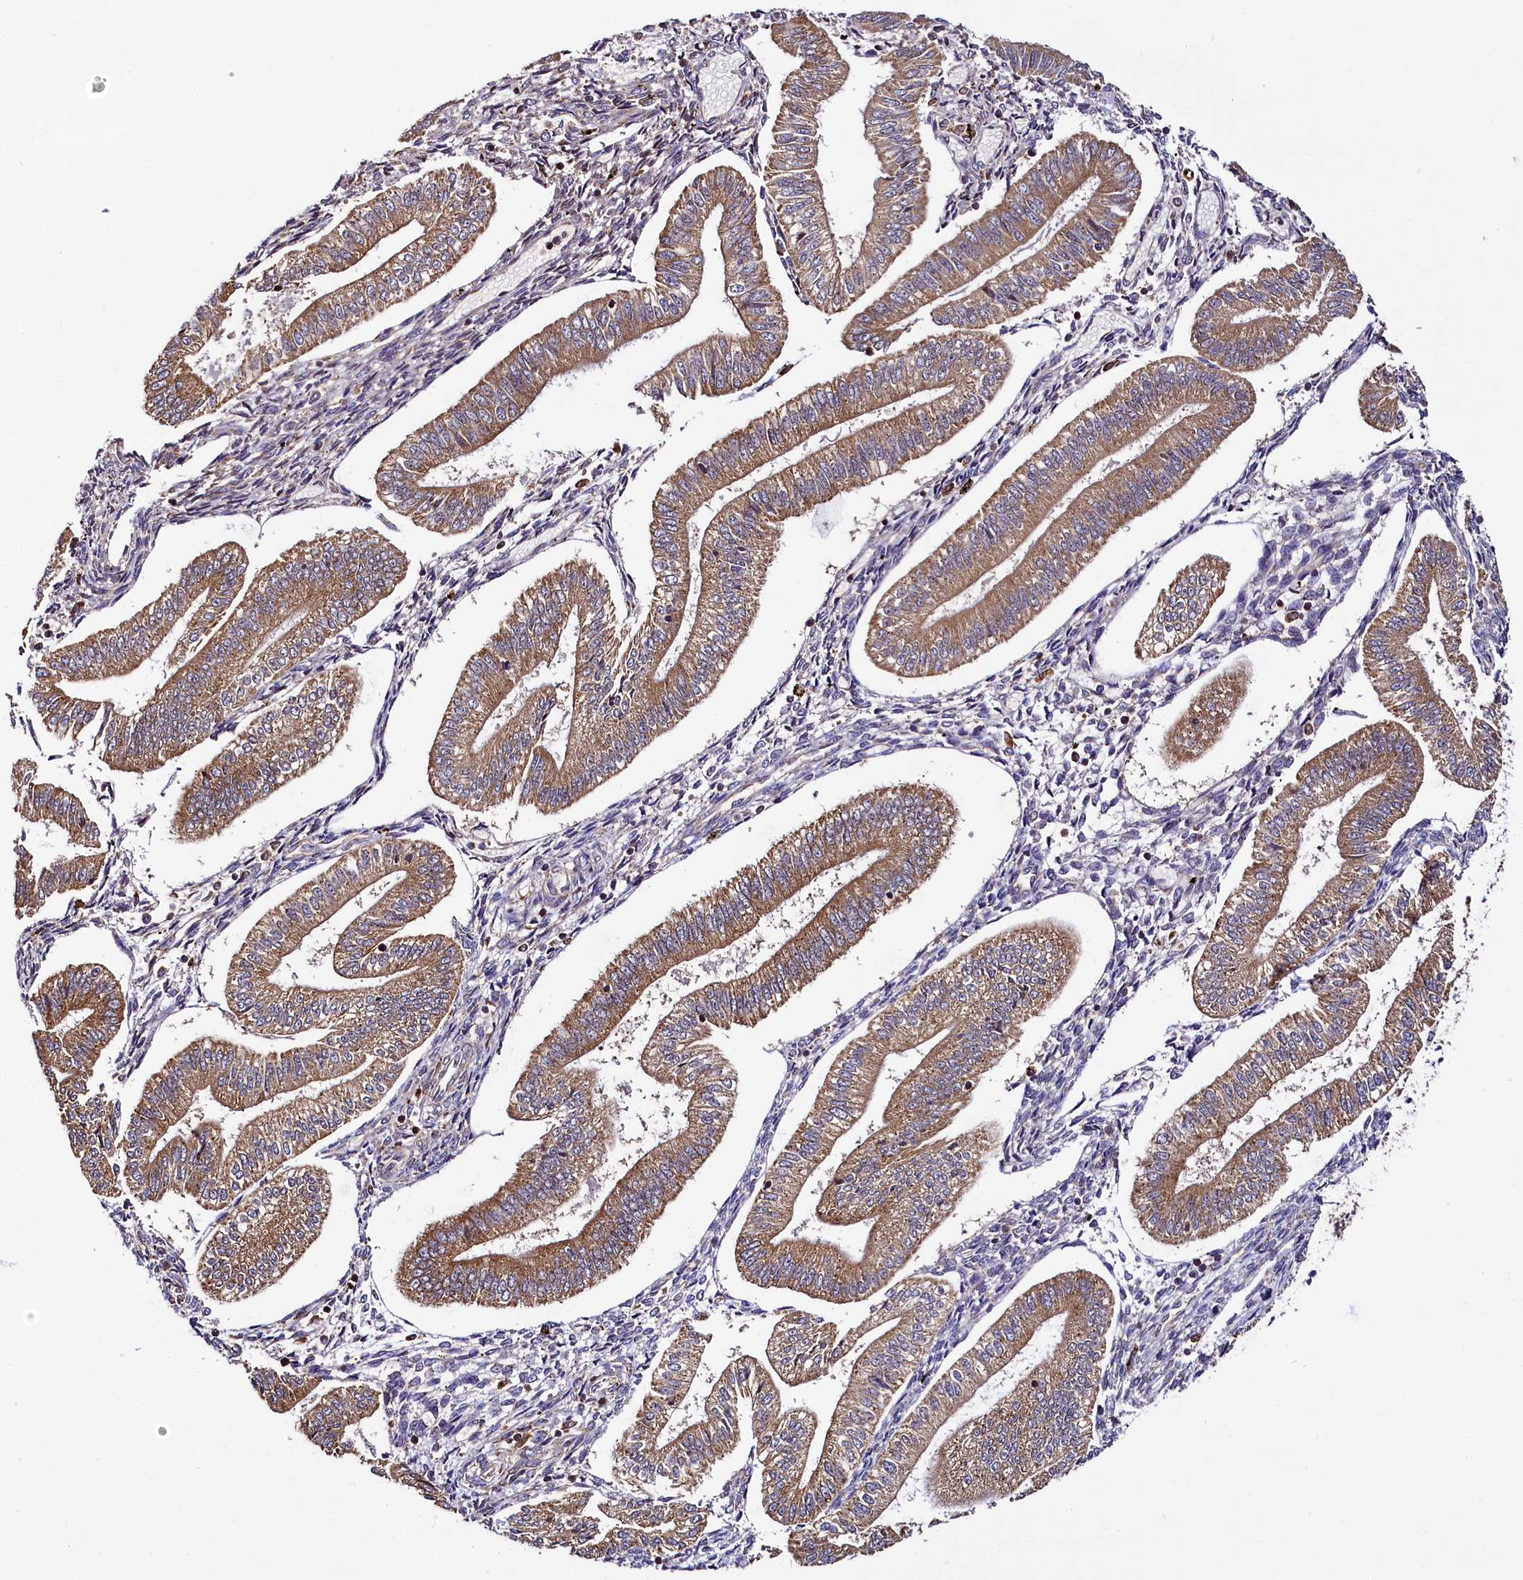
{"staining": {"intensity": "negative", "quantity": "none", "location": "none"}, "tissue": "endometrium", "cell_type": "Cells in endometrial stroma", "image_type": "normal", "snomed": [{"axis": "morphology", "description": "Normal tissue, NOS"}, {"axis": "topography", "description": "Endometrium"}], "caption": "Protein analysis of benign endometrium demonstrates no significant positivity in cells in endometrial stroma.", "gene": "UFM1", "patient": {"sex": "female", "age": 34}}